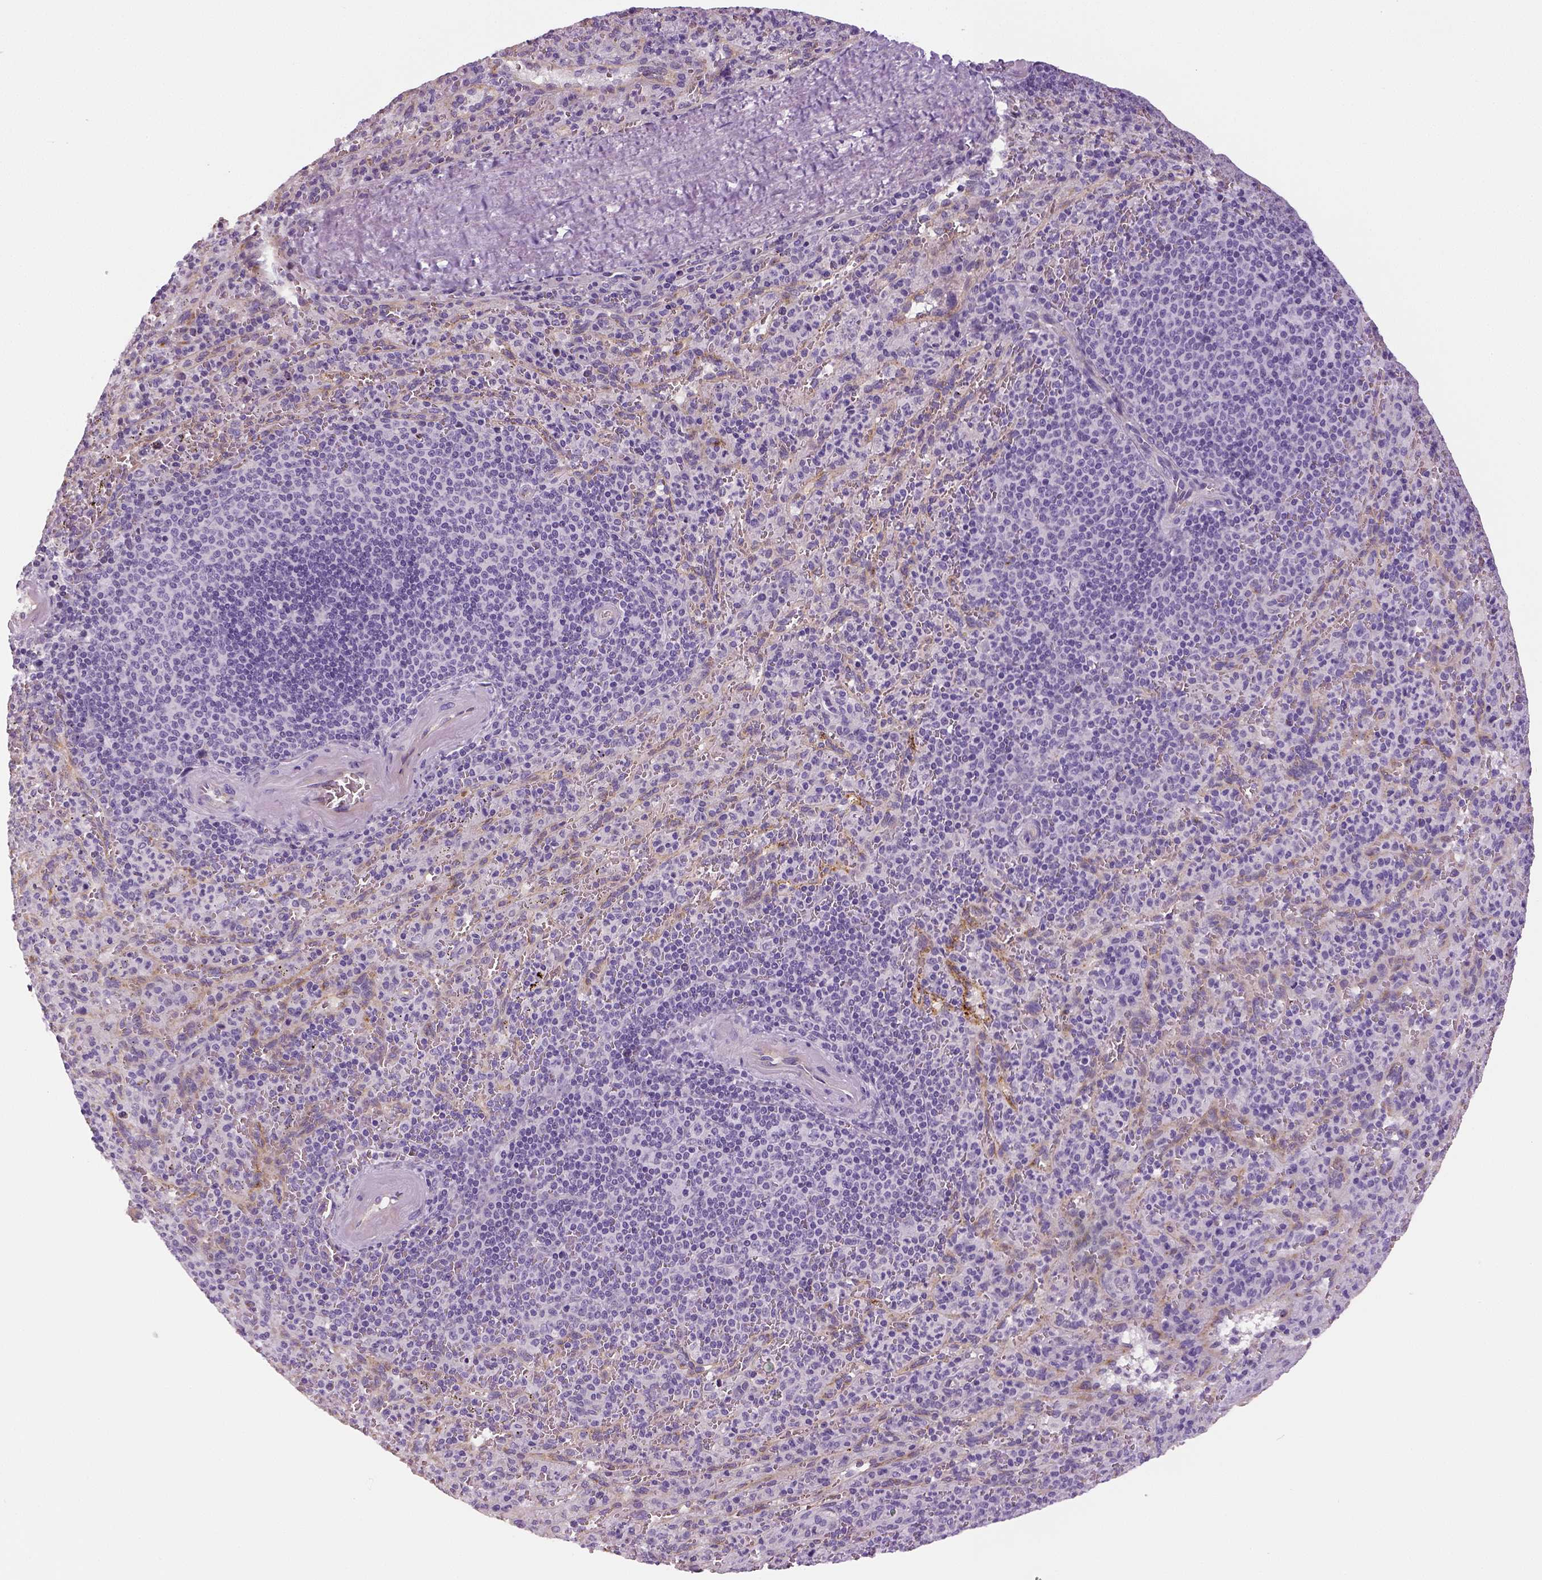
{"staining": {"intensity": "negative", "quantity": "none", "location": "none"}, "tissue": "spleen", "cell_type": "Cells in red pulp", "image_type": "normal", "snomed": [{"axis": "morphology", "description": "Normal tissue, NOS"}, {"axis": "topography", "description": "Spleen"}], "caption": "A micrograph of human spleen is negative for staining in cells in red pulp. (DAB (3,3'-diaminobenzidine) IHC with hematoxylin counter stain).", "gene": "ENSG00000250349", "patient": {"sex": "male", "age": 57}}